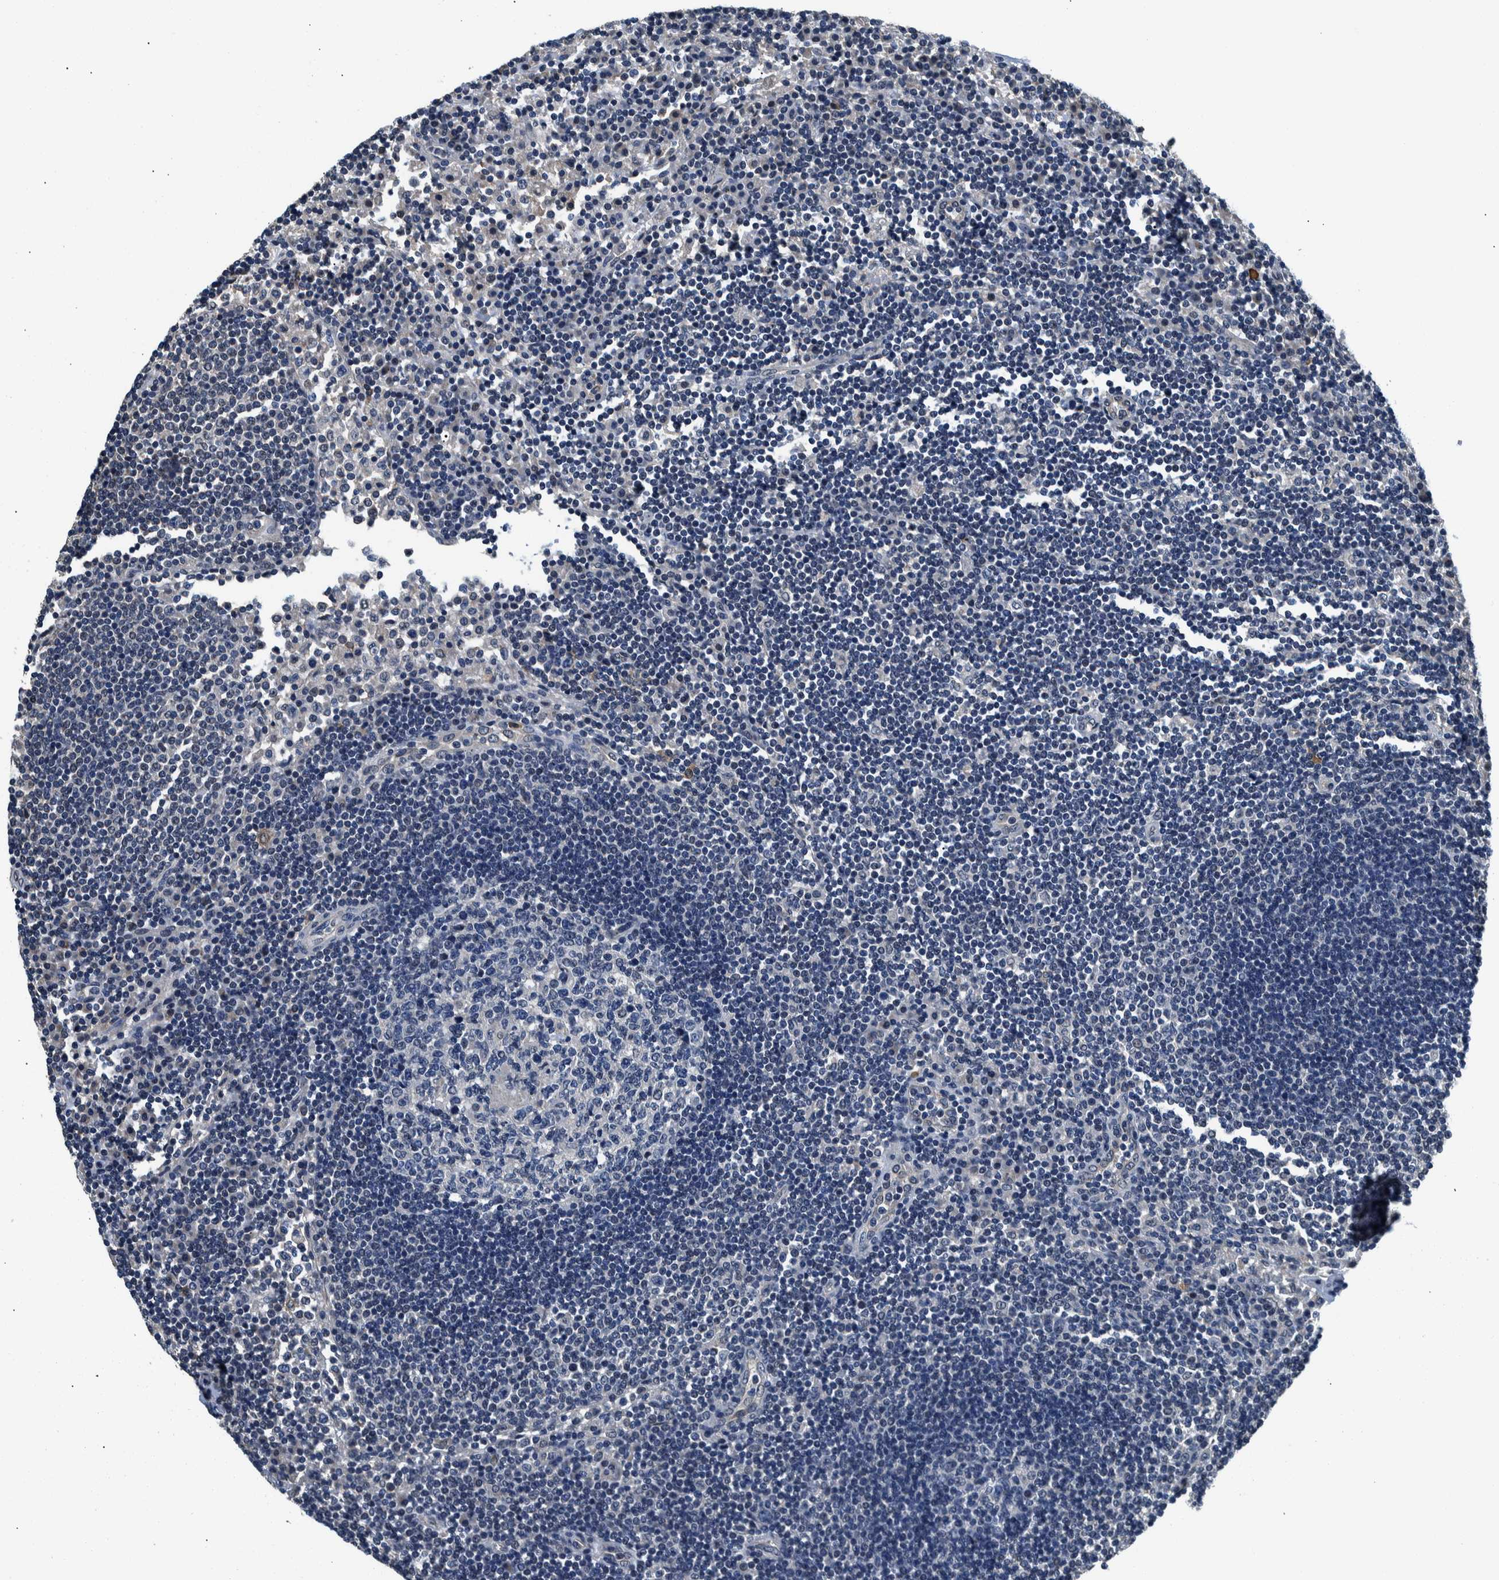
{"staining": {"intensity": "negative", "quantity": "none", "location": "none"}, "tissue": "lymph node", "cell_type": "Germinal center cells", "image_type": "normal", "snomed": [{"axis": "morphology", "description": "Normal tissue, NOS"}, {"axis": "topography", "description": "Lymph node"}], "caption": "High power microscopy photomicrograph of an immunohistochemistry (IHC) photomicrograph of benign lymph node, revealing no significant expression in germinal center cells.", "gene": "NIBAN2", "patient": {"sex": "female", "age": 53}}